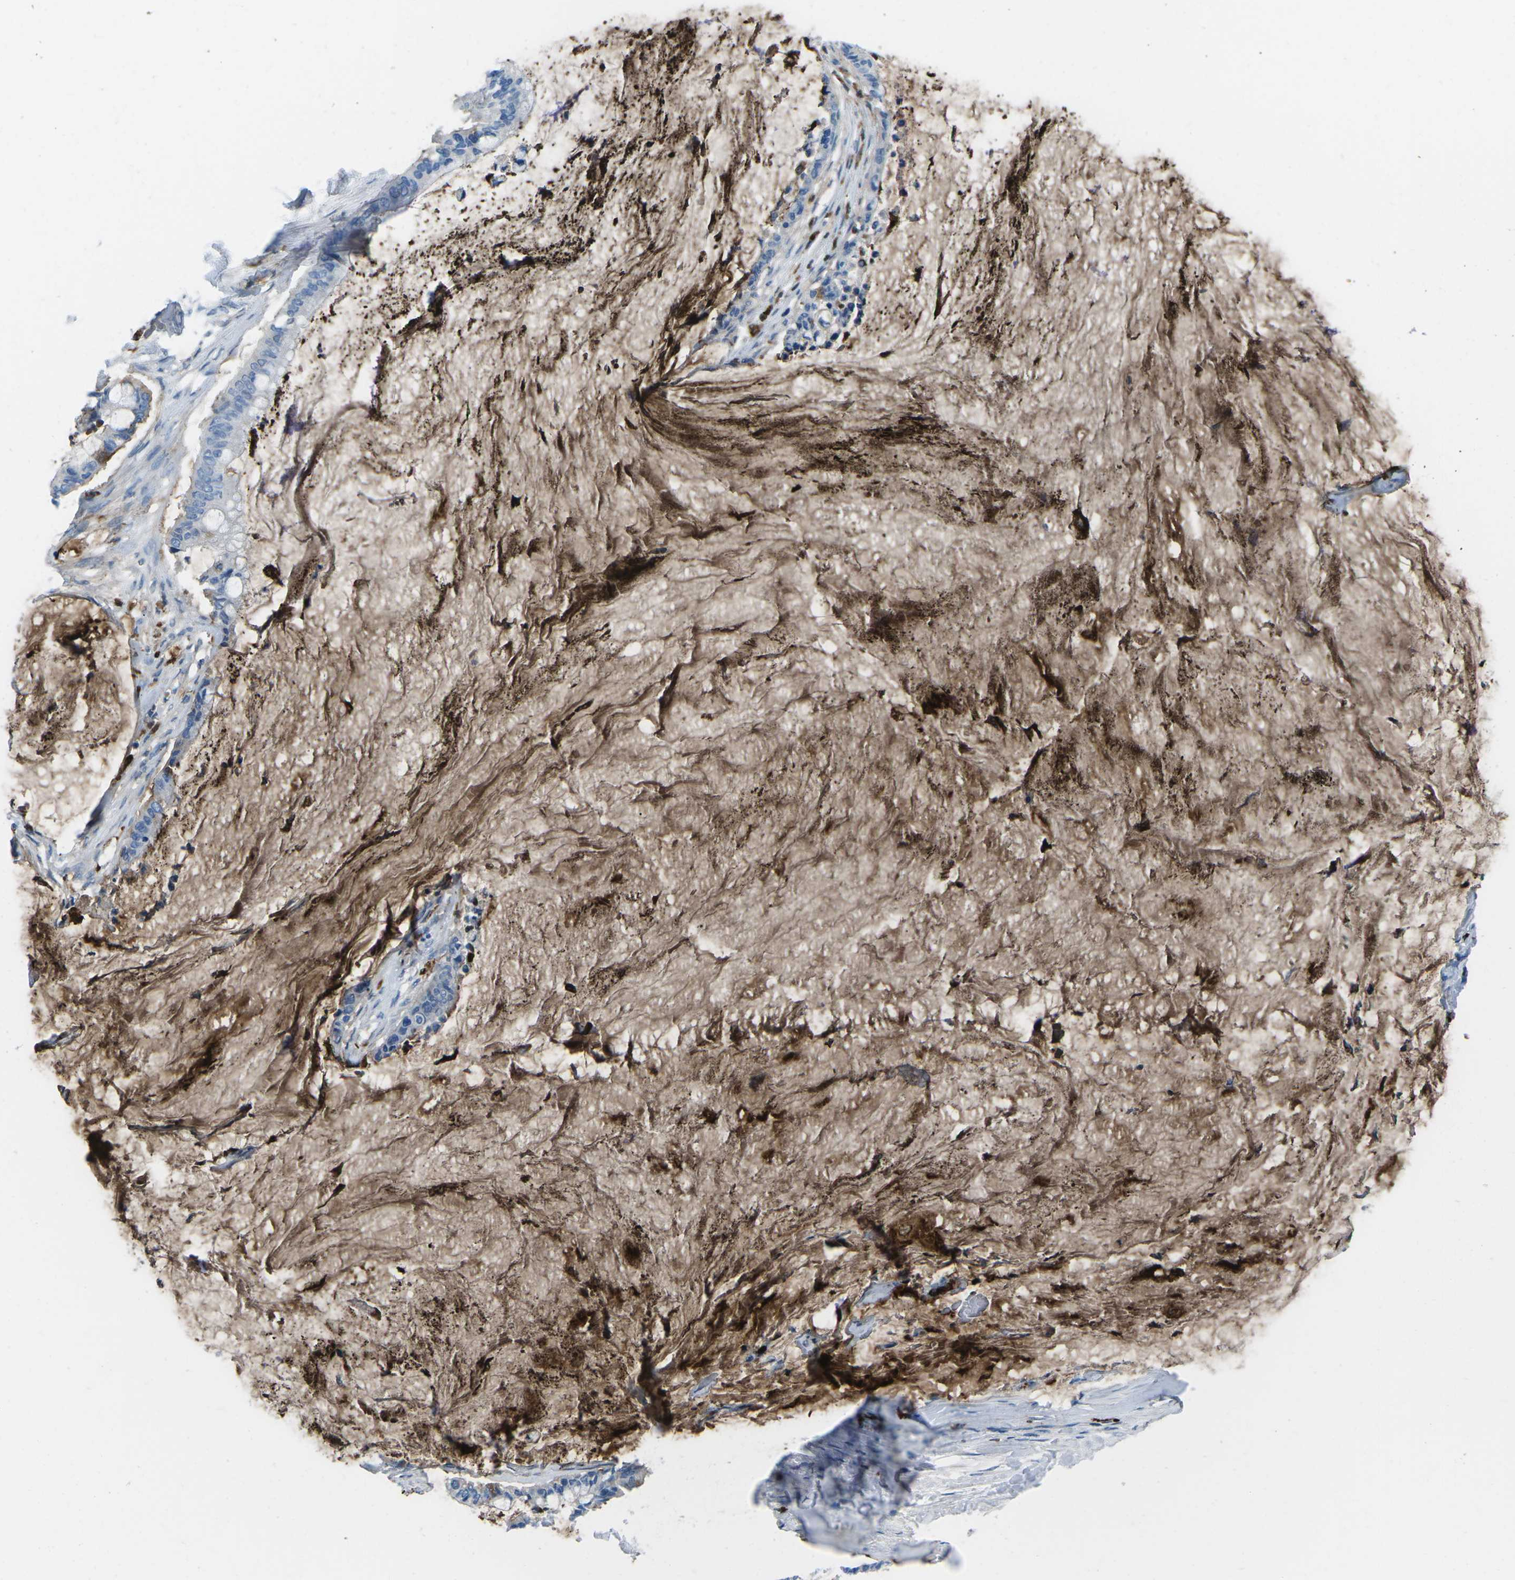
{"staining": {"intensity": "weak", "quantity": "<25%", "location": "cytoplasmic/membranous"}, "tissue": "pancreatic cancer", "cell_type": "Tumor cells", "image_type": "cancer", "snomed": [{"axis": "morphology", "description": "Adenocarcinoma, NOS"}, {"axis": "topography", "description": "Pancreas"}], "caption": "This image is of pancreatic cancer stained with IHC to label a protein in brown with the nuclei are counter-stained blue. There is no positivity in tumor cells. (Immunohistochemistry (ihc), brightfield microscopy, high magnification).", "gene": "FCN1", "patient": {"sex": "male", "age": 41}}